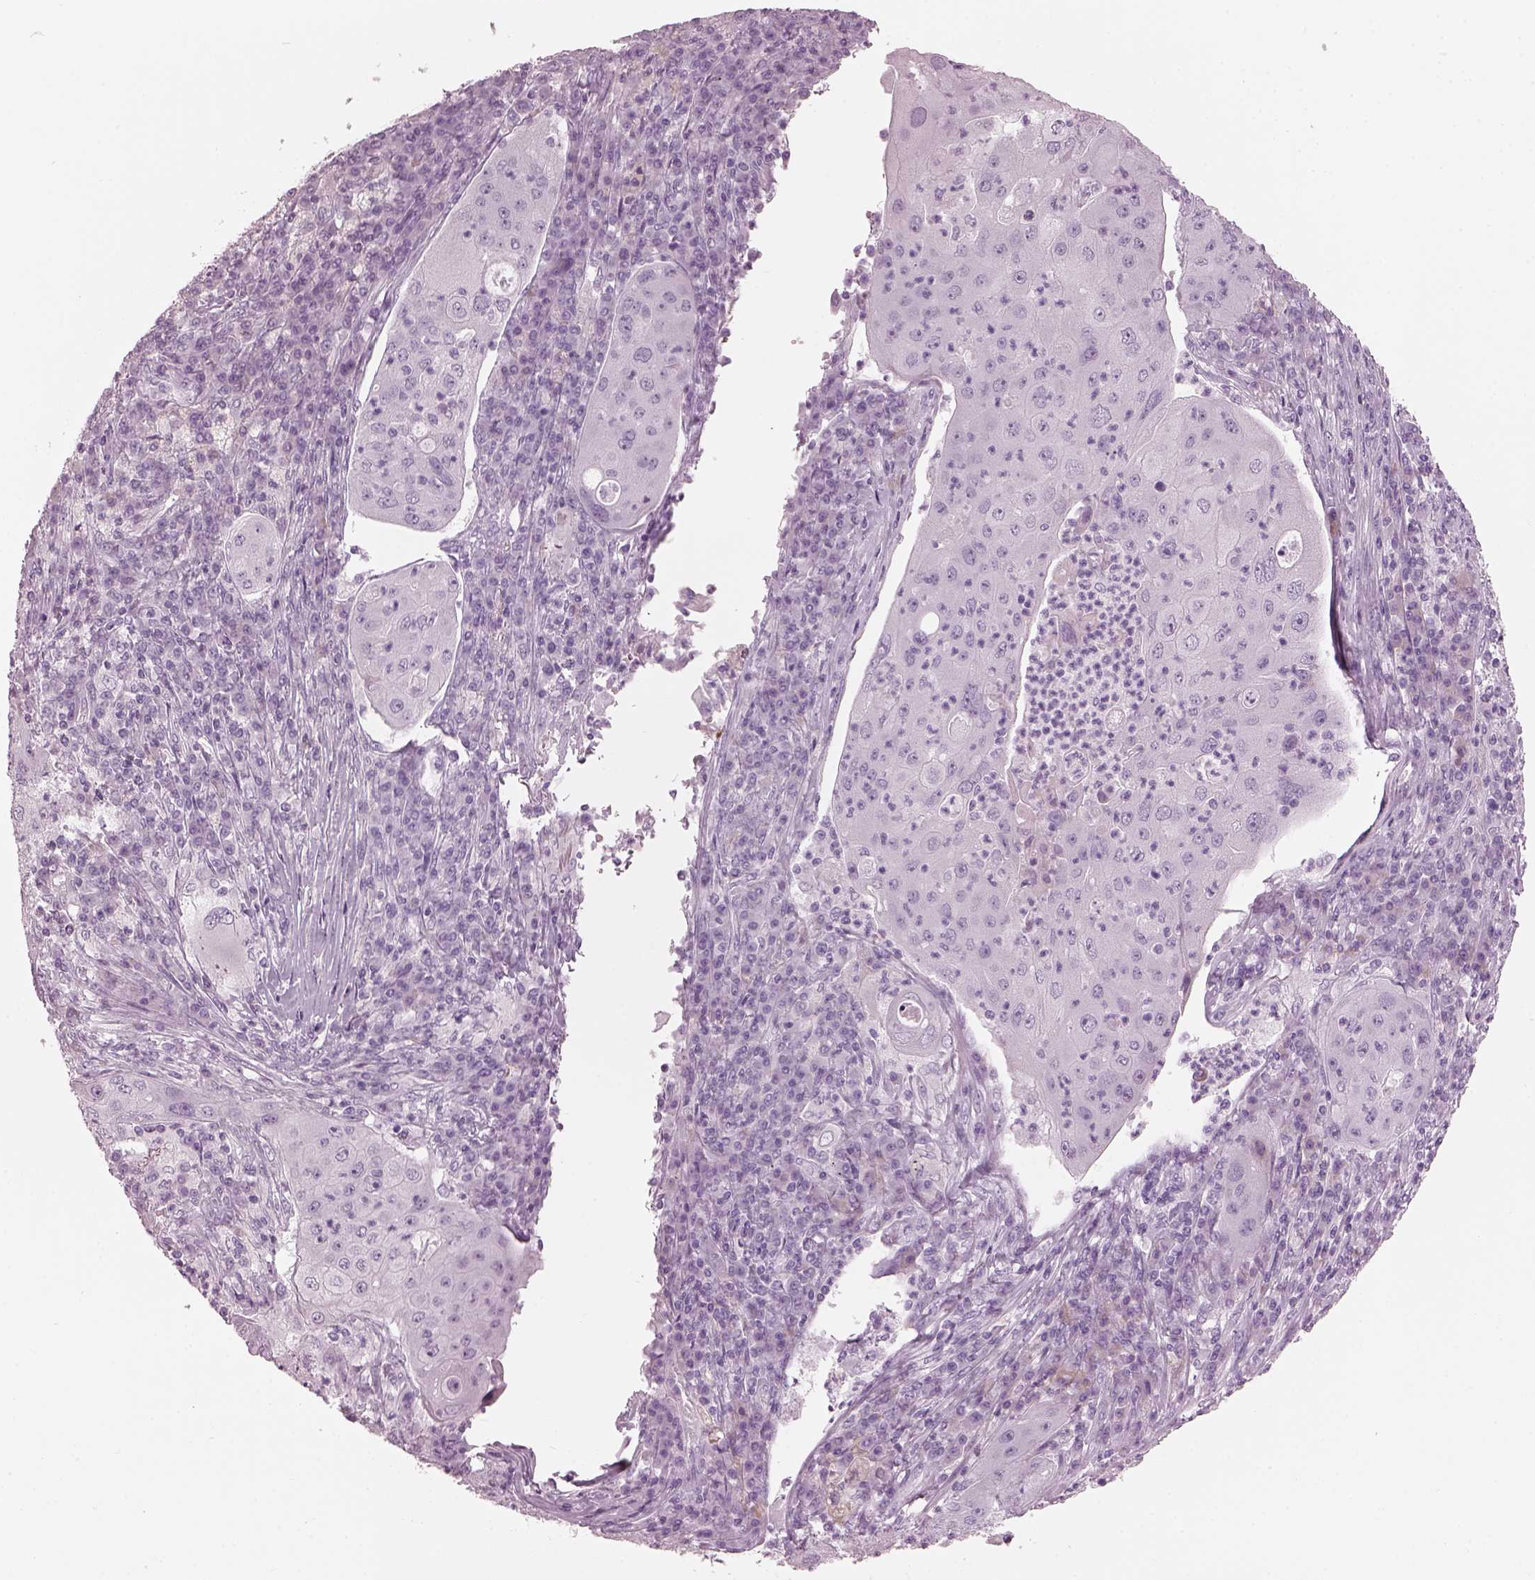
{"staining": {"intensity": "negative", "quantity": "none", "location": "none"}, "tissue": "lung cancer", "cell_type": "Tumor cells", "image_type": "cancer", "snomed": [{"axis": "morphology", "description": "Squamous cell carcinoma, NOS"}, {"axis": "topography", "description": "Lung"}], "caption": "Immunohistochemistry of human lung squamous cell carcinoma reveals no staining in tumor cells.", "gene": "HYDIN", "patient": {"sex": "female", "age": 59}}